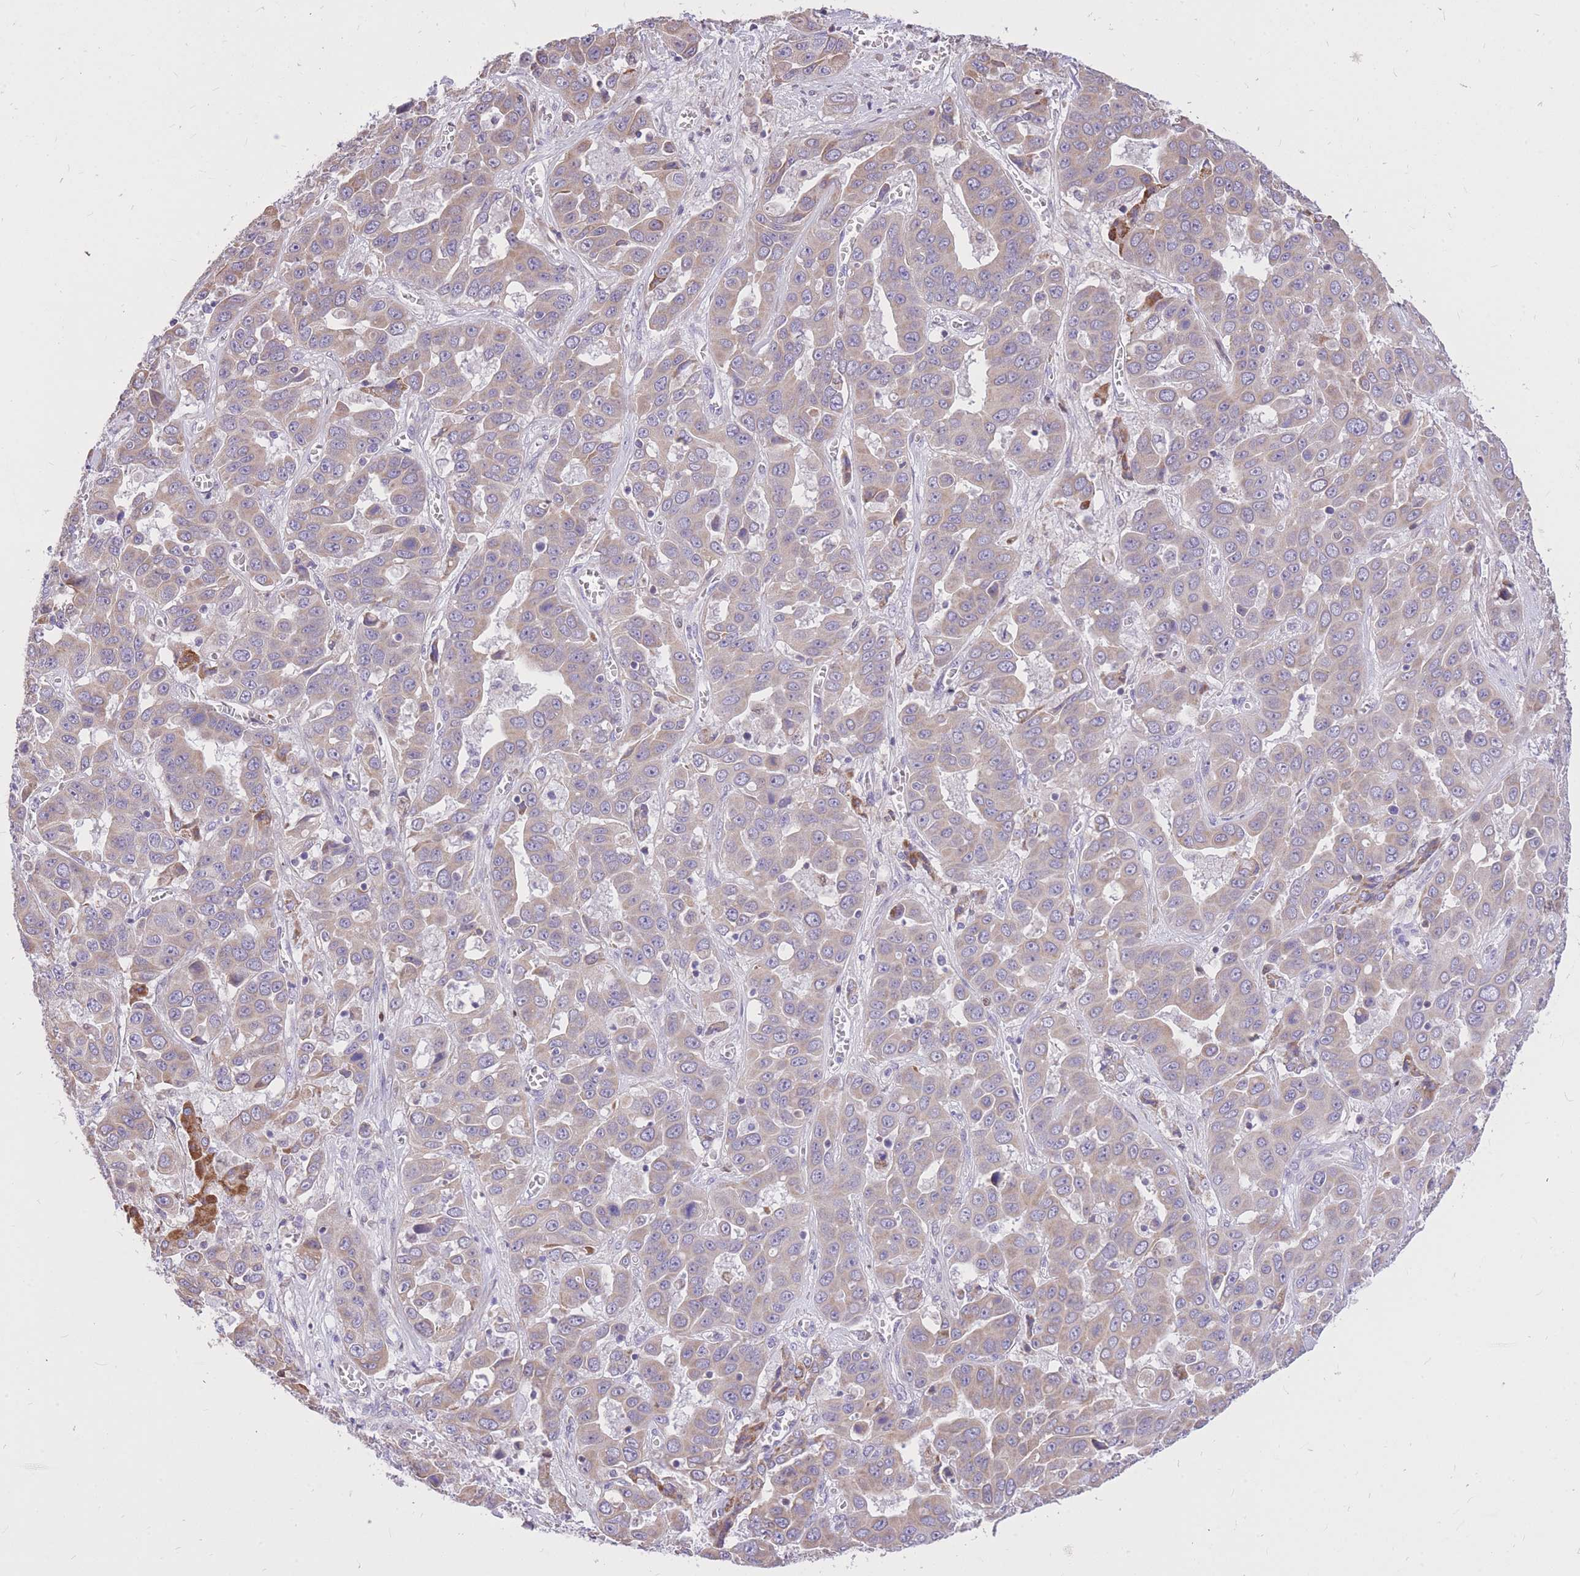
{"staining": {"intensity": "weak", "quantity": "<25%", "location": "cytoplasmic/membranous"}, "tissue": "liver cancer", "cell_type": "Tumor cells", "image_type": "cancer", "snomed": [{"axis": "morphology", "description": "Cholangiocarcinoma"}, {"axis": "topography", "description": "Liver"}], "caption": "This is an immunohistochemistry (IHC) photomicrograph of liver cancer (cholangiocarcinoma). There is no staining in tumor cells.", "gene": "TOPAZ1", "patient": {"sex": "female", "age": 52}}